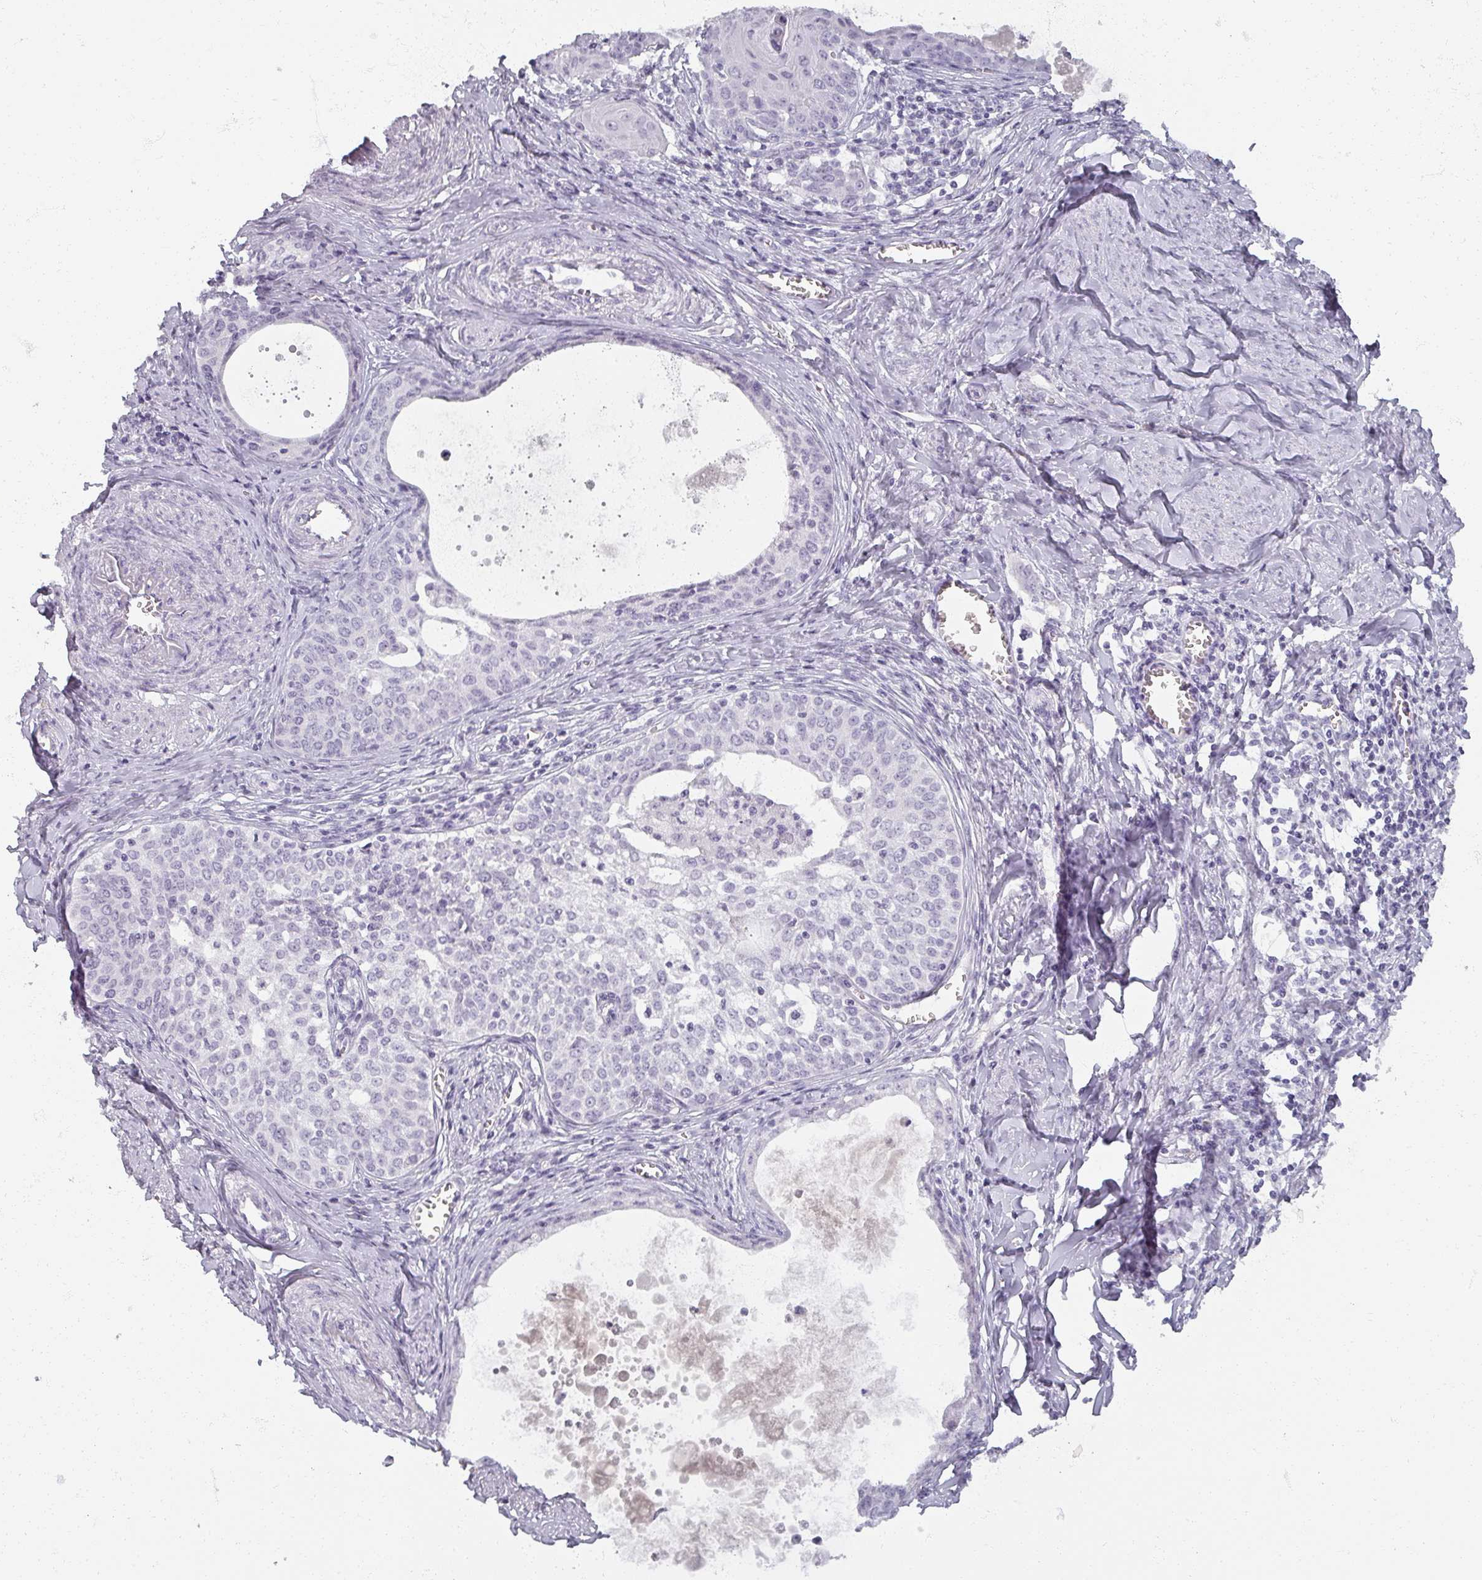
{"staining": {"intensity": "negative", "quantity": "none", "location": "none"}, "tissue": "cervical cancer", "cell_type": "Tumor cells", "image_type": "cancer", "snomed": [{"axis": "morphology", "description": "Squamous cell carcinoma, NOS"}, {"axis": "morphology", "description": "Adenocarcinoma, NOS"}, {"axis": "topography", "description": "Cervix"}], "caption": "Adenocarcinoma (cervical) stained for a protein using IHC demonstrates no expression tumor cells.", "gene": "REG3G", "patient": {"sex": "female", "age": 52}}